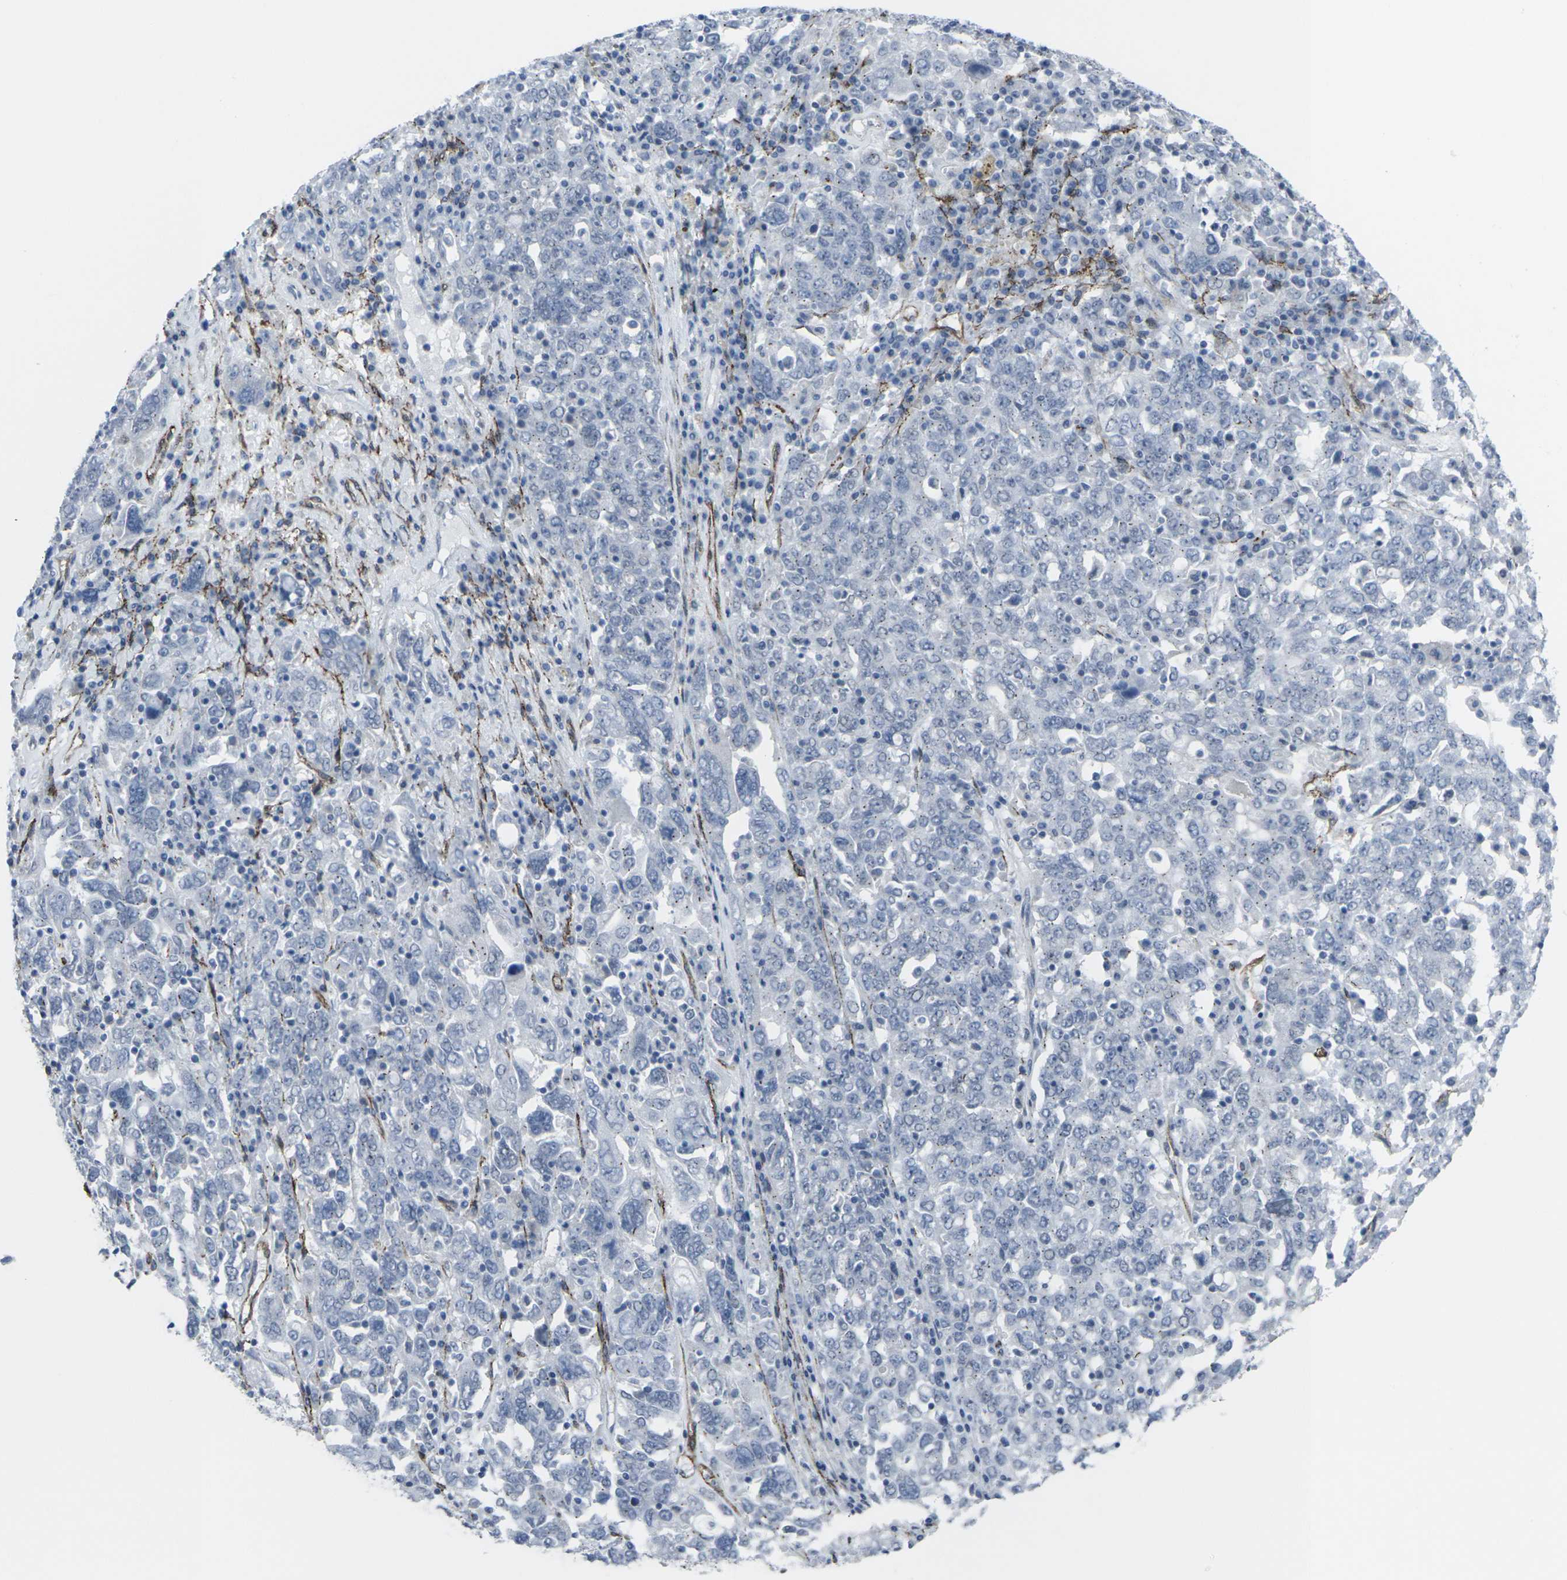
{"staining": {"intensity": "negative", "quantity": "none", "location": "none"}, "tissue": "ovarian cancer", "cell_type": "Tumor cells", "image_type": "cancer", "snomed": [{"axis": "morphology", "description": "Carcinoma, endometroid"}, {"axis": "topography", "description": "Ovary"}], "caption": "A photomicrograph of human endometroid carcinoma (ovarian) is negative for staining in tumor cells. (DAB (3,3'-diaminobenzidine) immunohistochemistry with hematoxylin counter stain).", "gene": "CDH11", "patient": {"sex": "female", "age": 62}}